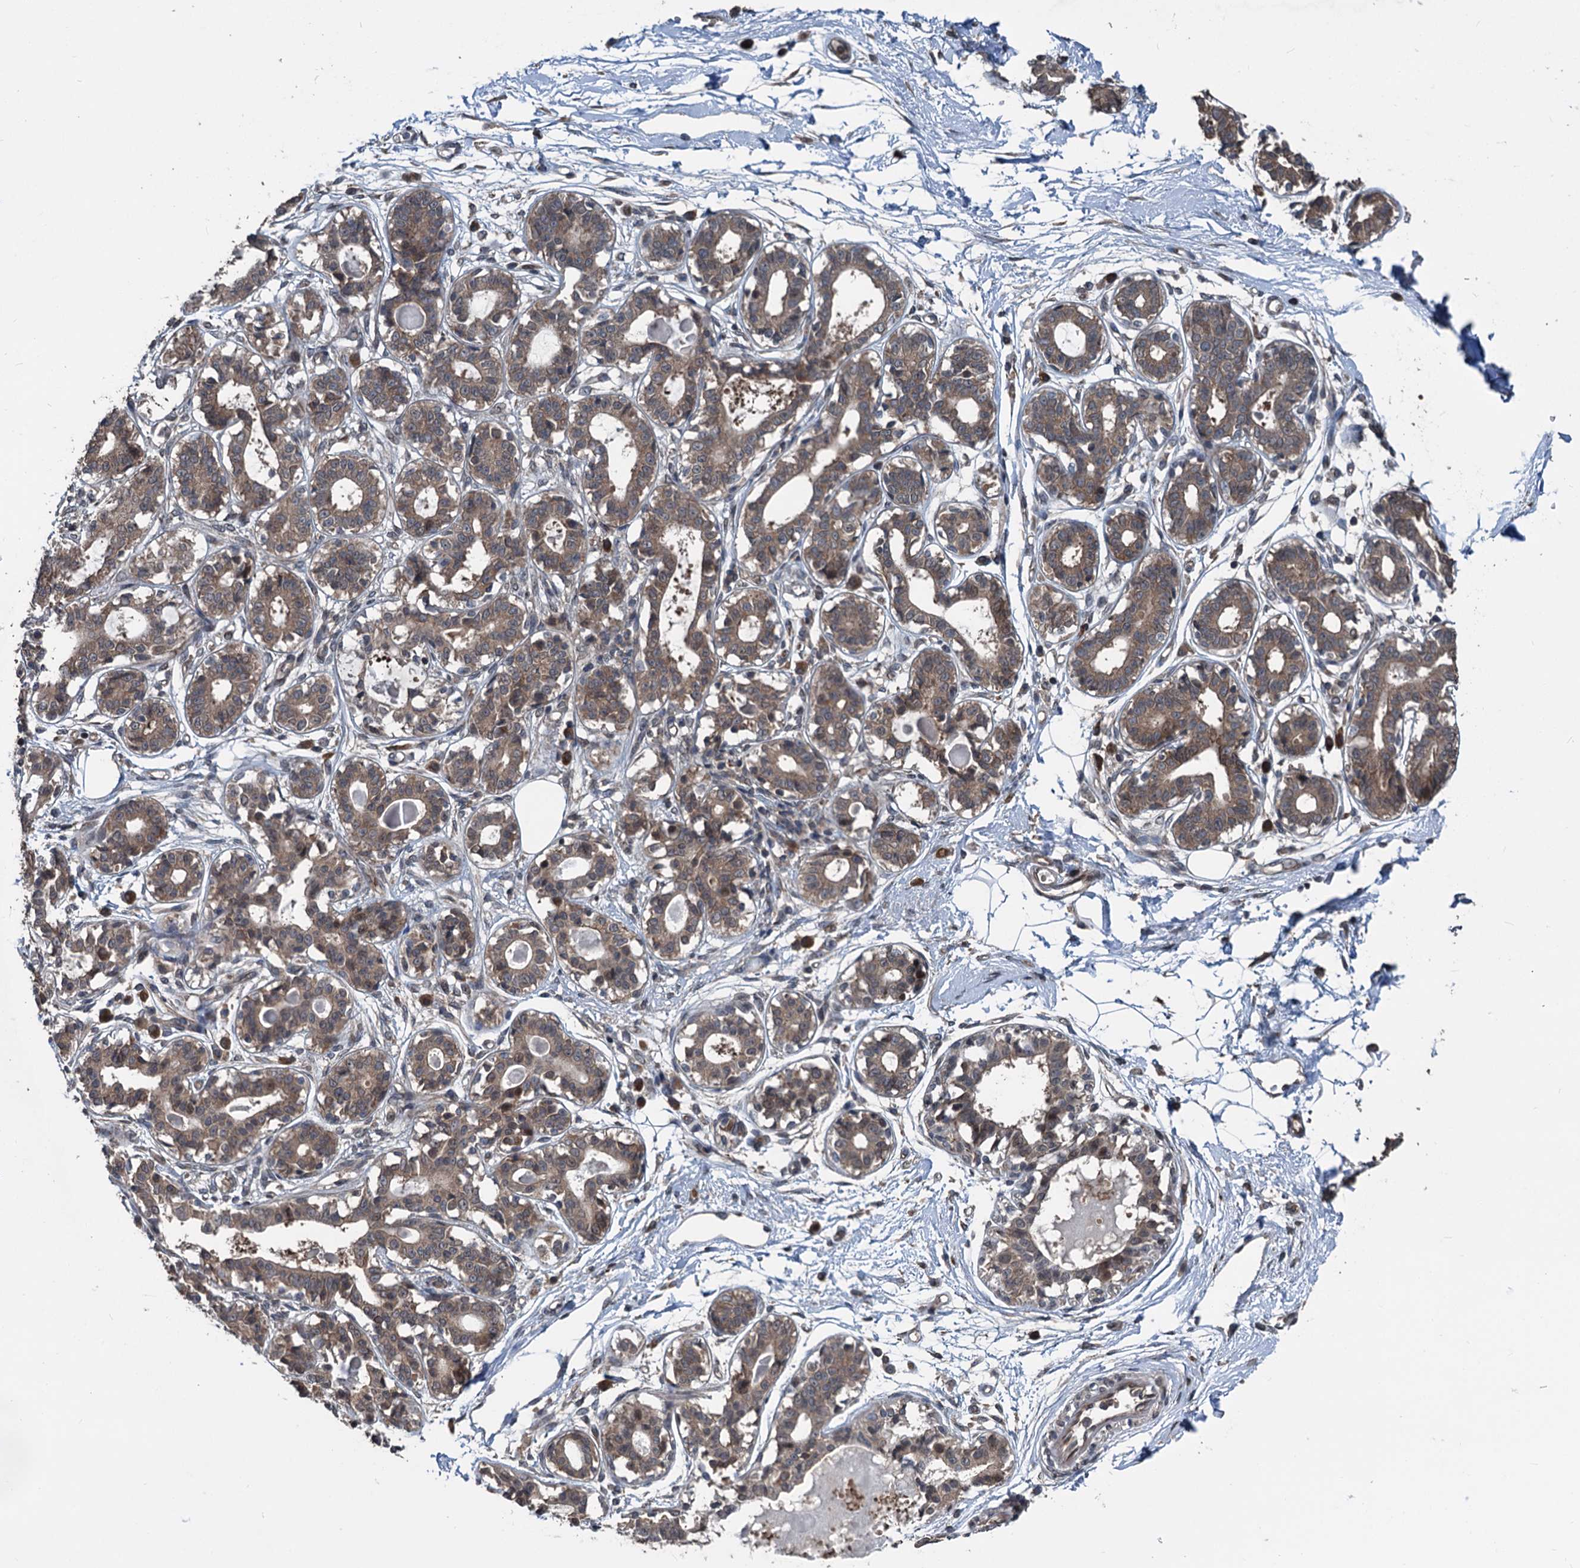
{"staining": {"intensity": "negative", "quantity": "none", "location": "none"}, "tissue": "breast", "cell_type": "Adipocytes", "image_type": "normal", "snomed": [{"axis": "morphology", "description": "Normal tissue, NOS"}, {"axis": "topography", "description": "Breast"}], "caption": "Micrograph shows no significant protein staining in adipocytes of normal breast. (Stains: DAB (3,3'-diaminobenzidine) immunohistochemistry (IHC) with hematoxylin counter stain, Microscopy: brightfield microscopy at high magnification).", "gene": "N4BP2L2", "patient": {"sex": "female", "age": 45}}